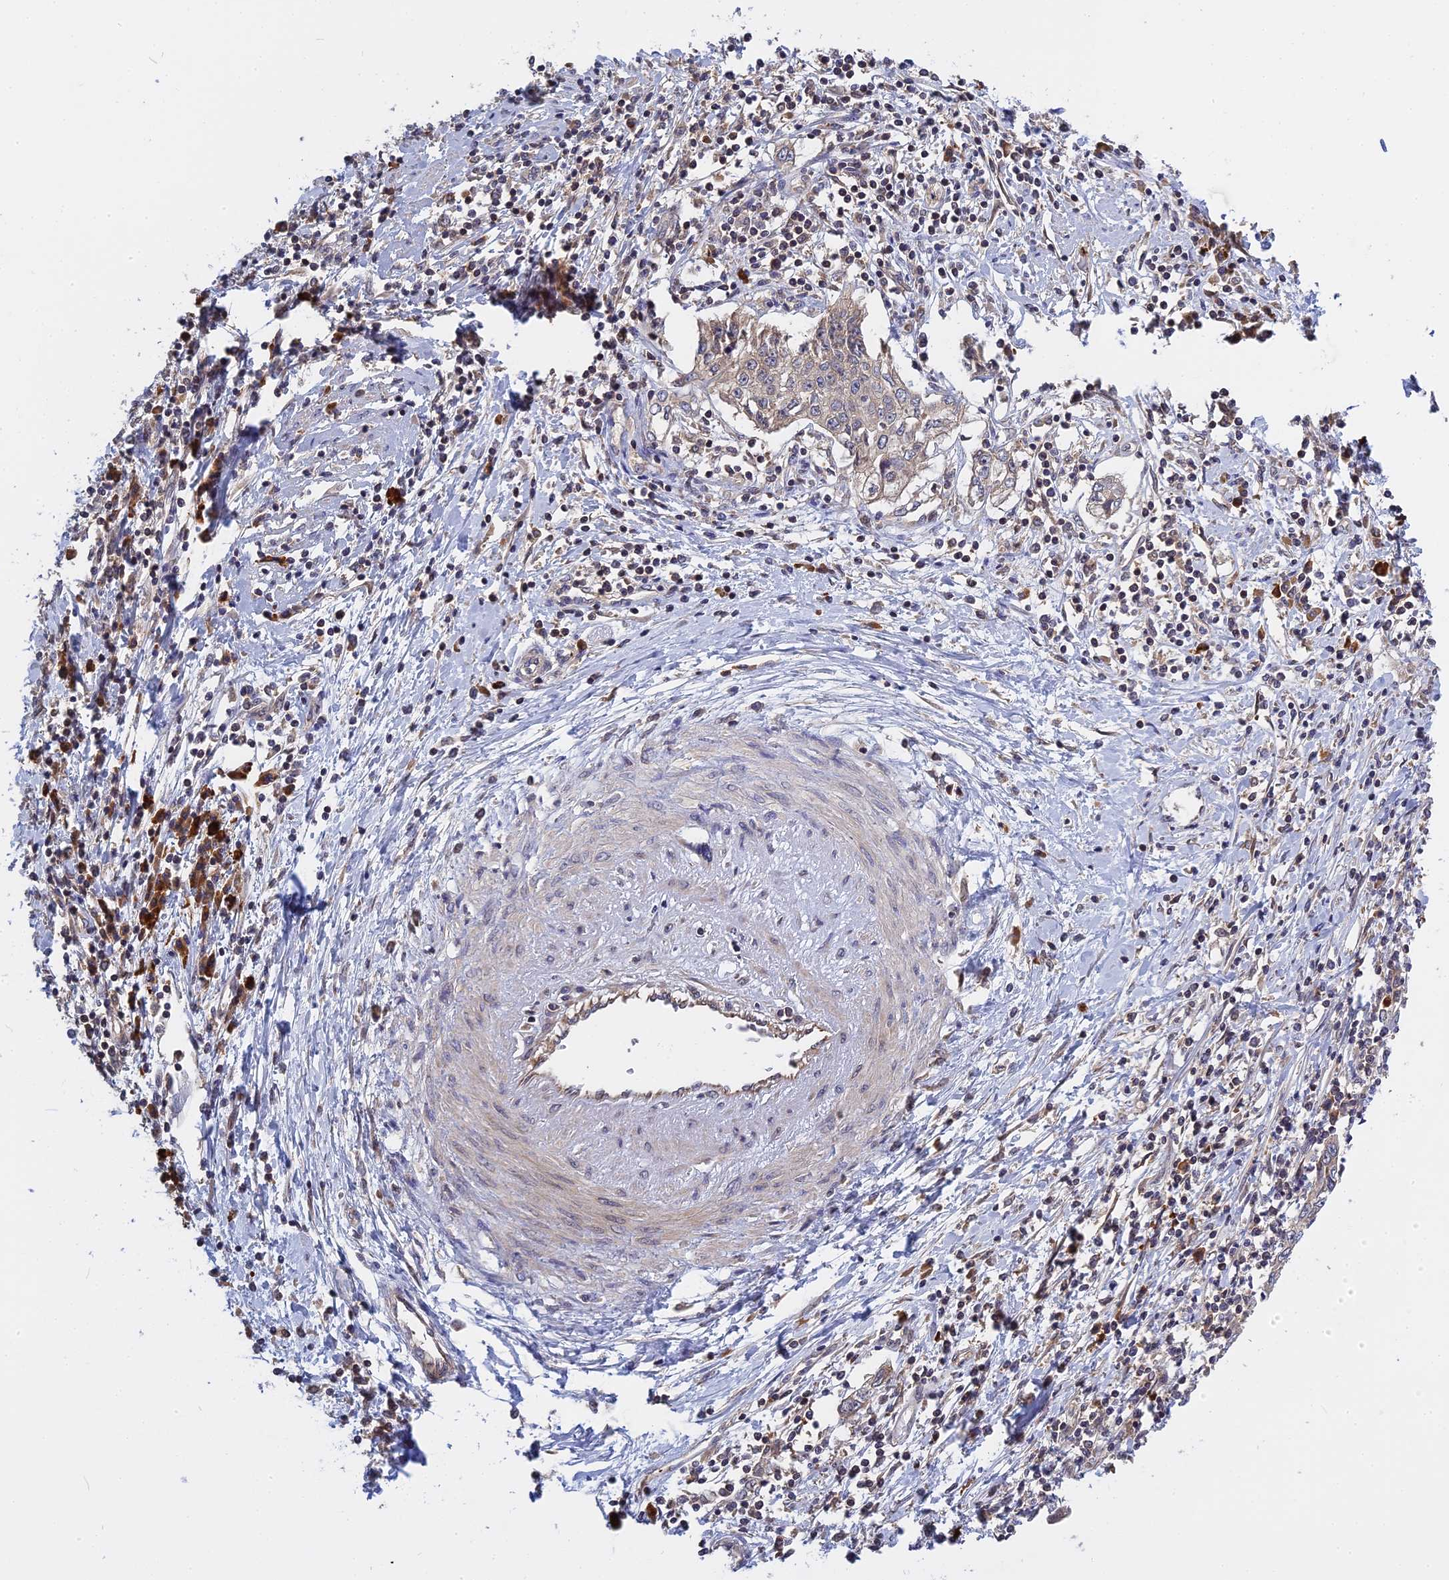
{"staining": {"intensity": "negative", "quantity": "none", "location": "none"}, "tissue": "cervical cancer", "cell_type": "Tumor cells", "image_type": "cancer", "snomed": [{"axis": "morphology", "description": "Squamous cell carcinoma, NOS"}, {"axis": "topography", "description": "Cervix"}], "caption": "The IHC image has no significant expression in tumor cells of cervical cancer tissue.", "gene": "IL21R", "patient": {"sex": "female", "age": 35}}